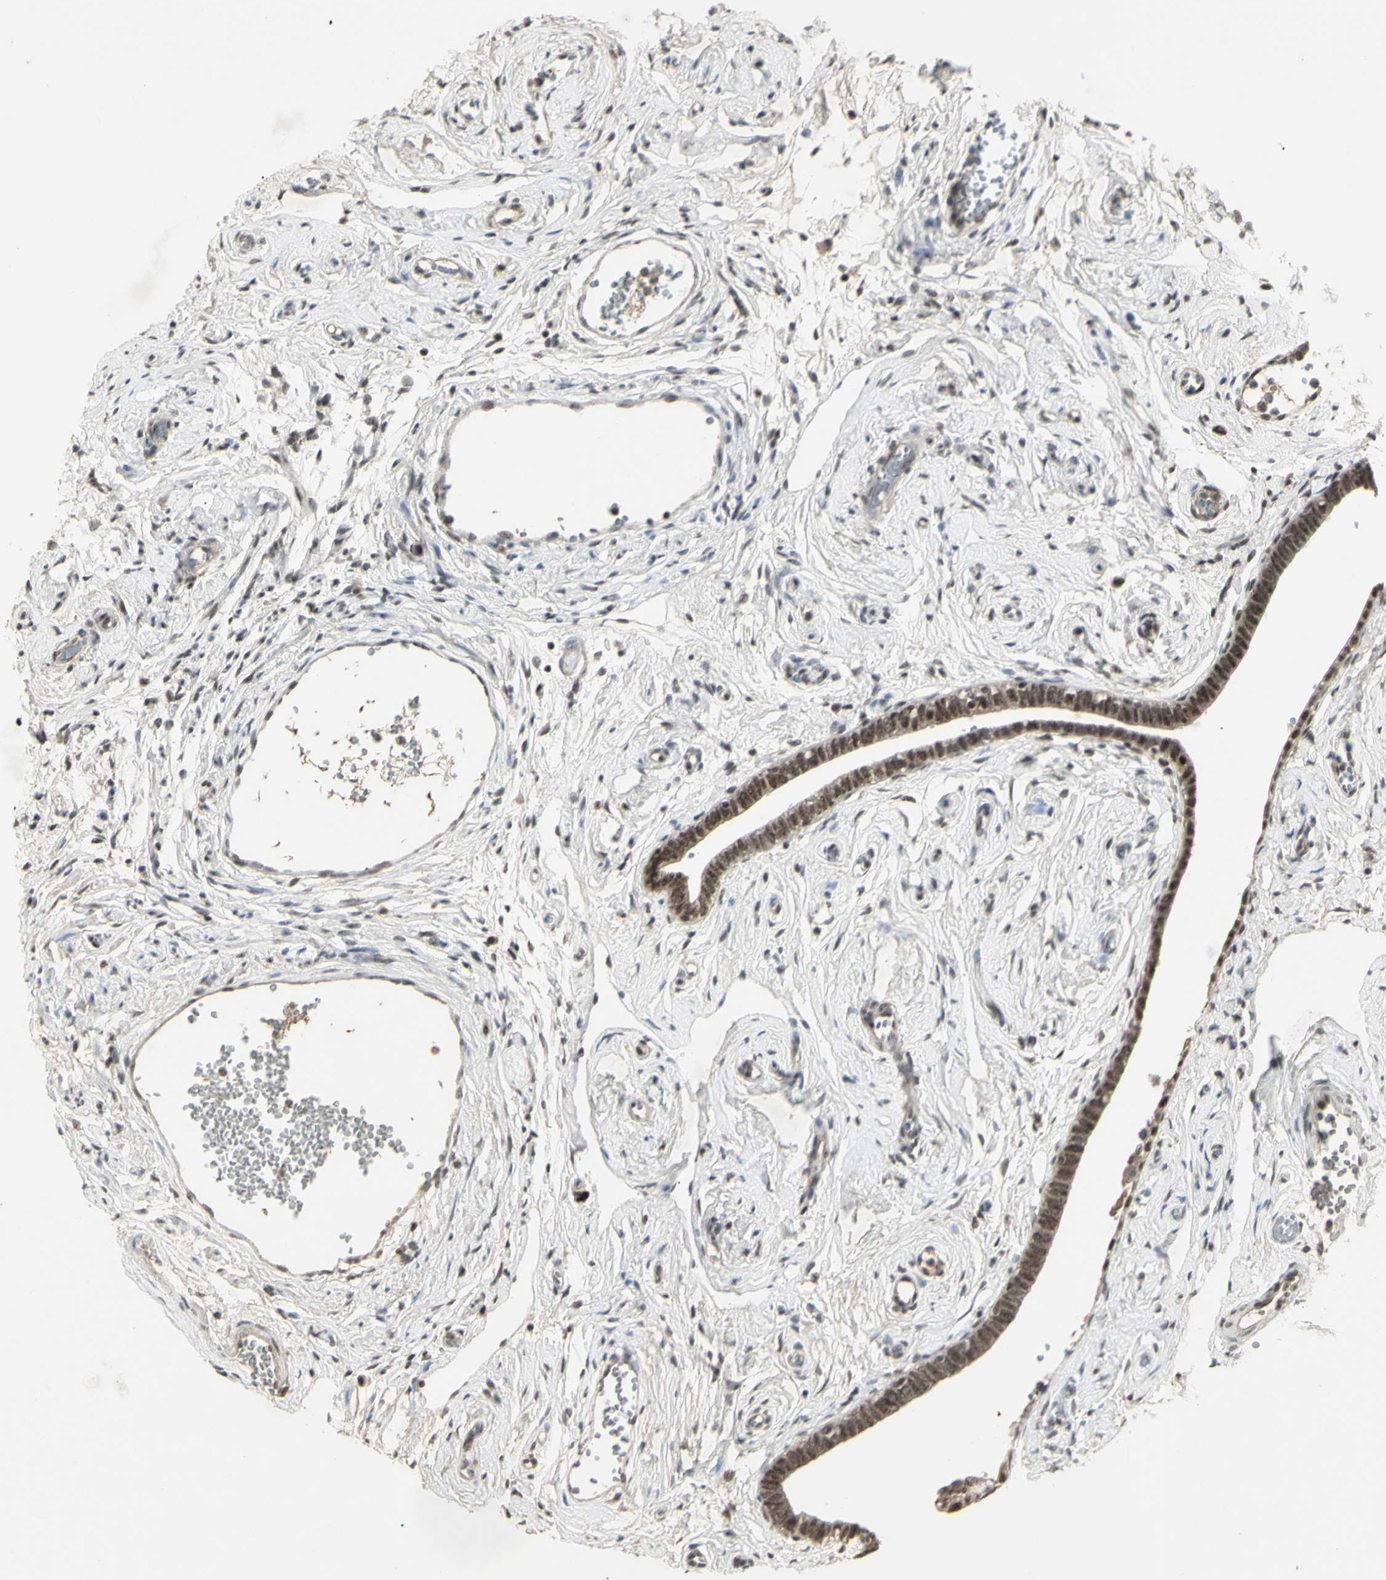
{"staining": {"intensity": "moderate", "quantity": ">75%", "location": "nuclear"}, "tissue": "fallopian tube", "cell_type": "Glandular cells", "image_type": "normal", "snomed": [{"axis": "morphology", "description": "Normal tissue, NOS"}, {"axis": "topography", "description": "Fallopian tube"}], "caption": "A photomicrograph of fallopian tube stained for a protein reveals moderate nuclear brown staining in glandular cells. The protein is shown in brown color, while the nuclei are stained blue.", "gene": "CCNT1", "patient": {"sex": "female", "age": 71}}